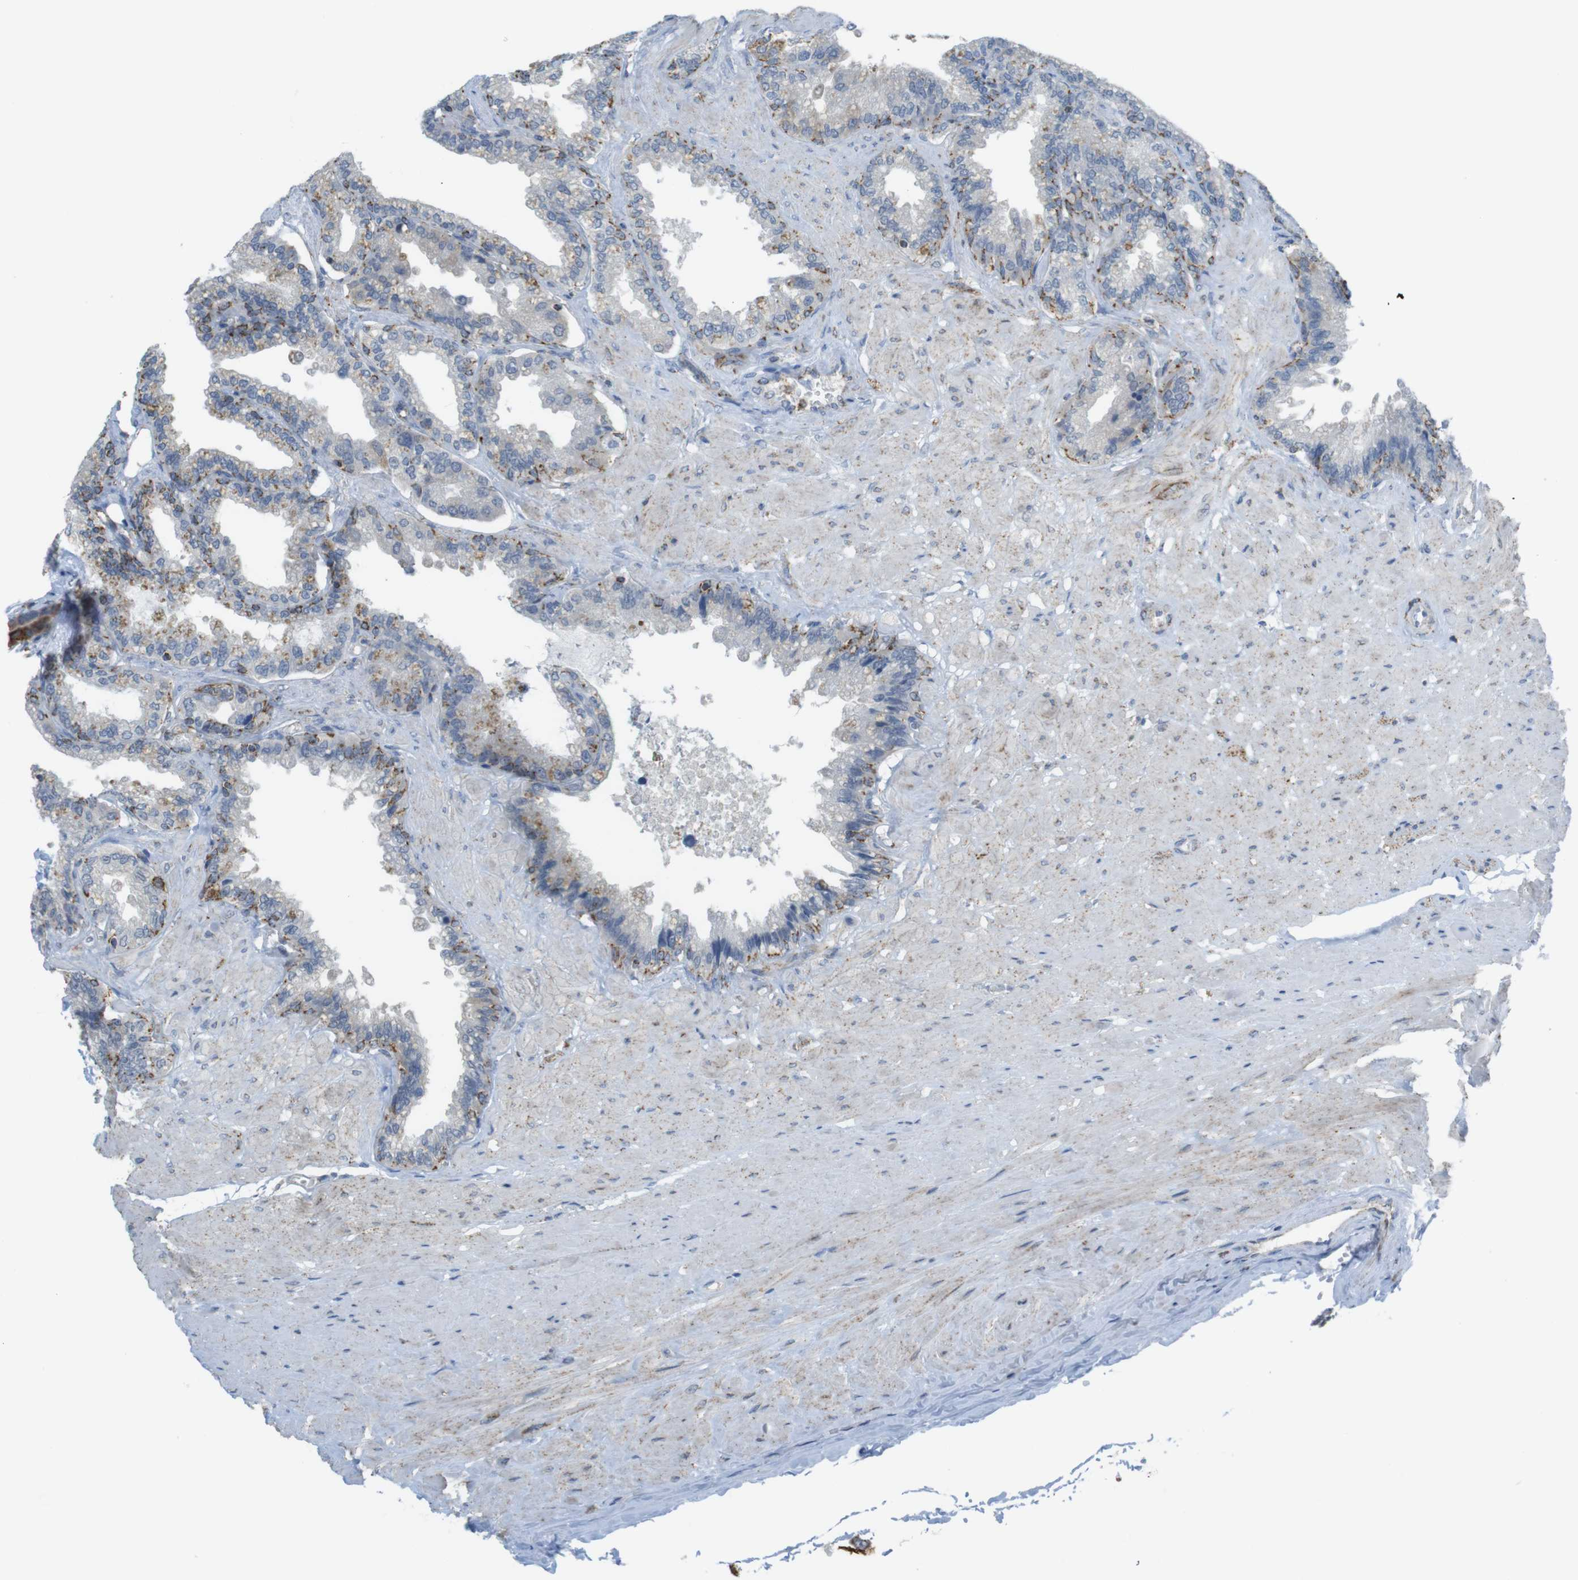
{"staining": {"intensity": "moderate", "quantity": ">75%", "location": "cytoplasmic/membranous"}, "tissue": "seminal vesicle", "cell_type": "Glandular cells", "image_type": "normal", "snomed": [{"axis": "morphology", "description": "Normal tissue, NOS"}, {"axis": "topography", "description": "Seminal veicle"}], "caption": "The image exhibits a brown stain indicating the presence of a protein in the cytoplasmic/membranous of glandular cells in seminal vesicle. The protein is stained brown, and the nuclei are stained in blue (DAB (3,3'-diaminobenzidine) IHC with brightfield microscopy, high magnification).", "gene": "GRIK1", "patient": {"sex": "male", "age": 46}}